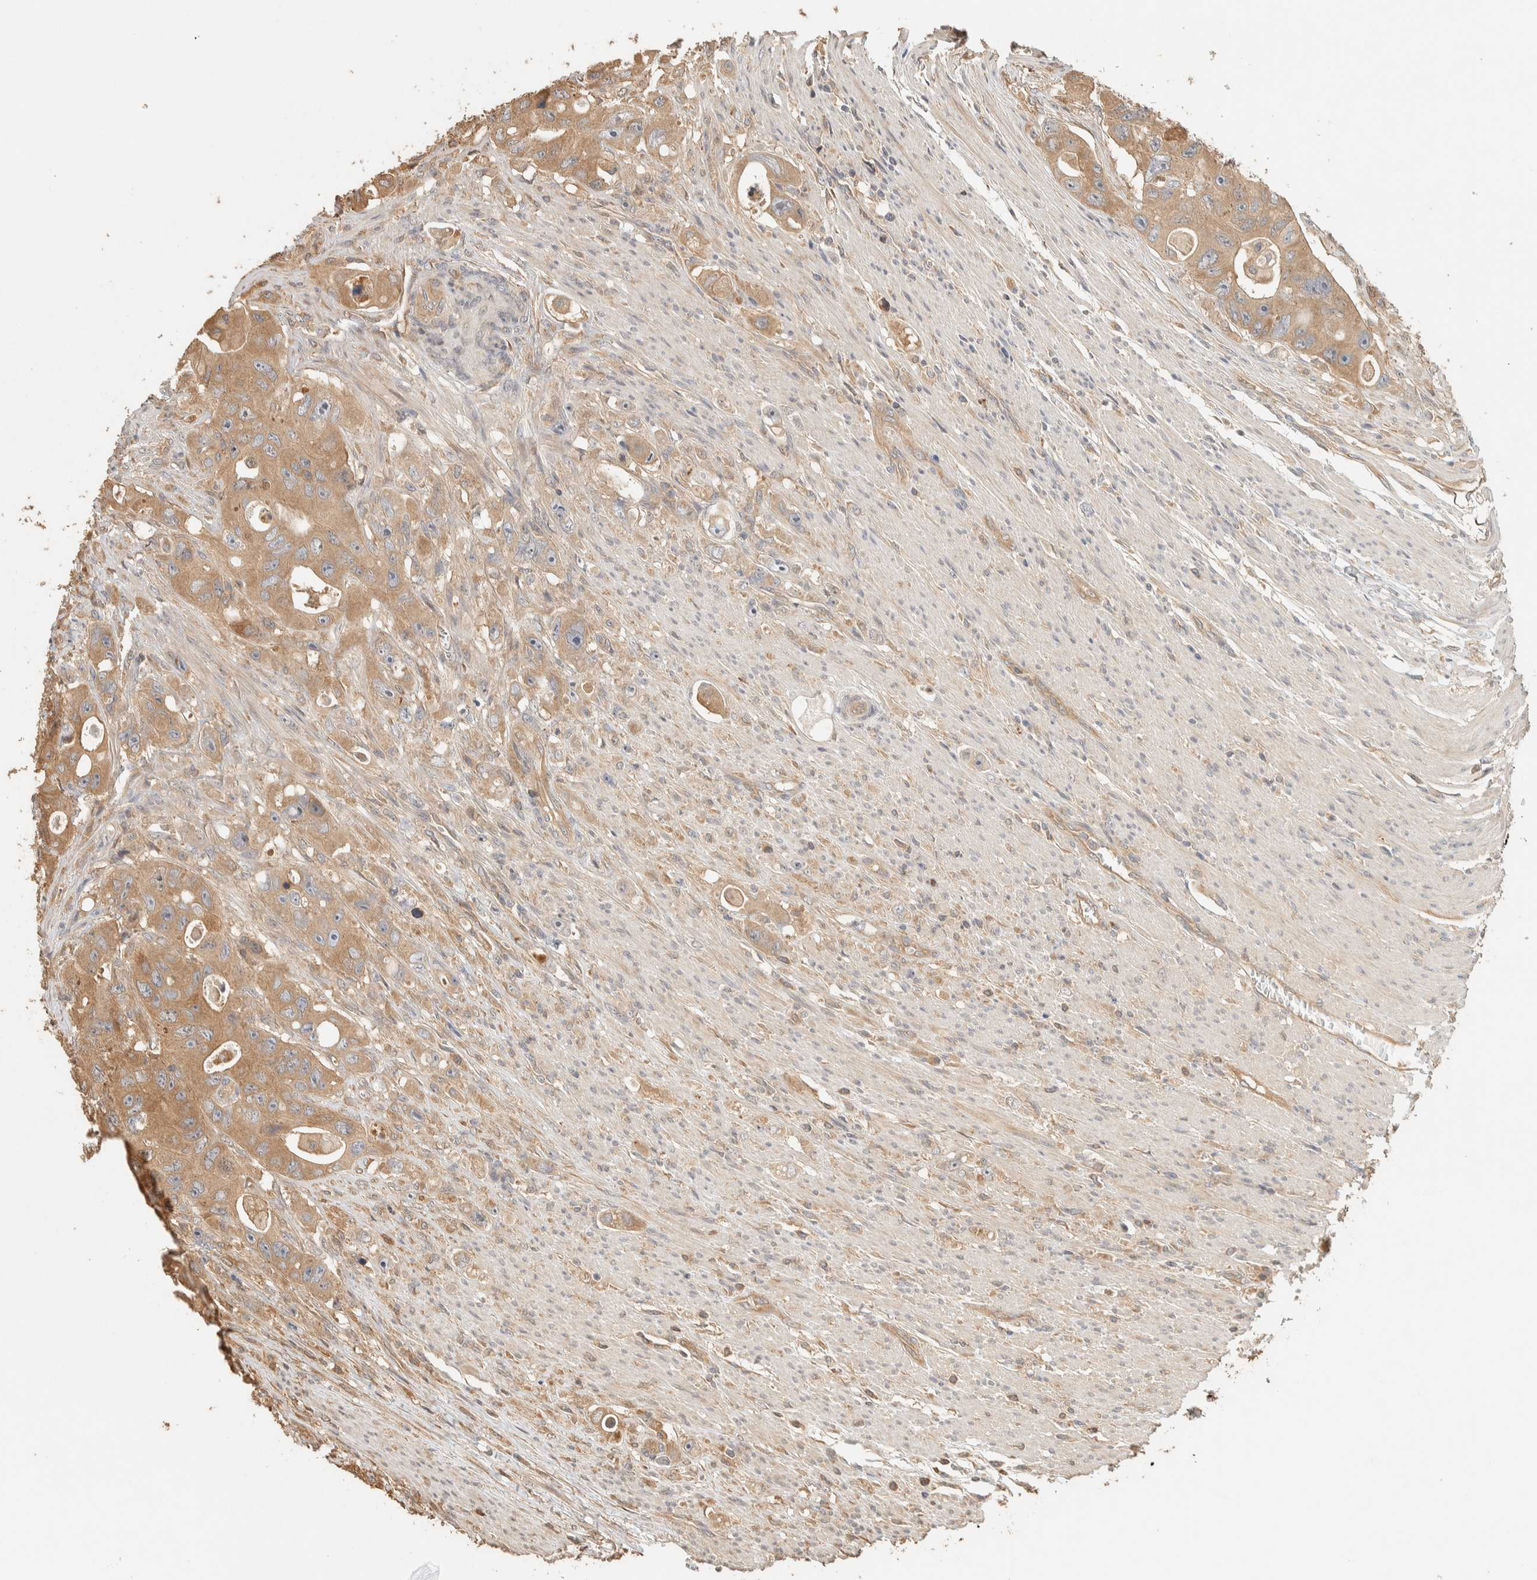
{"staining": {"intensity": "moderate", "quantity": ">75%", "location": "cytoplasmic/membranous"}, "tissue": "colorectal cancer", "cell_type": "Tumor cells", "image_type": "cancer", "snomed": [{"axis": "morphology", "description": "Adenocarcinoma, NOS"}, {"axis": "topography", "description": "Colon"}], "caption": "Human adenocarcinoma (colorectal) stained for a protein (brown) demonstrates moderate cytoplasmic/membranous positive positivity in about >75% of tumor cells.", "gene": "EXOC7", "patient": {"sex": "female", "age": 46}}